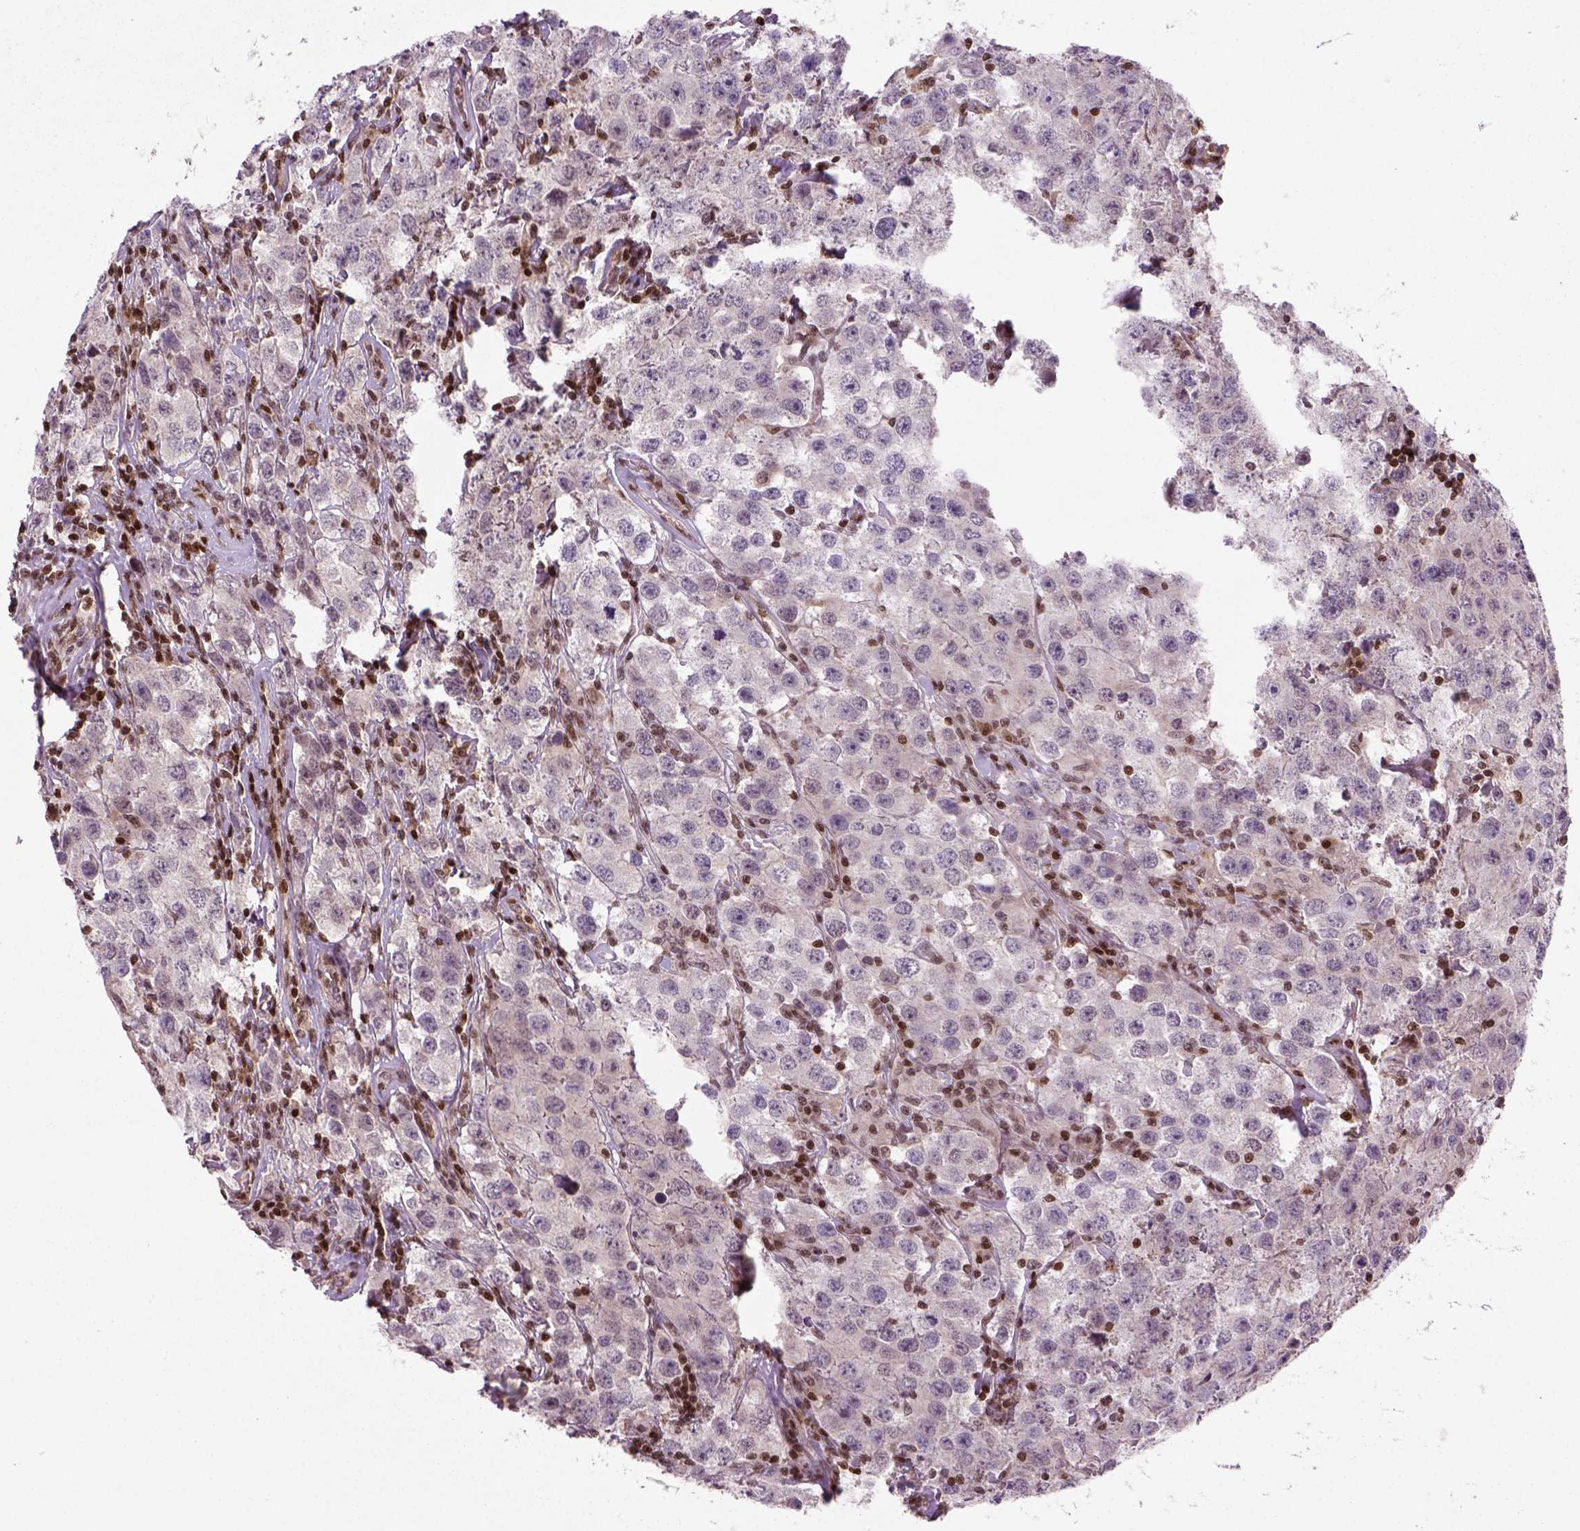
{"staining": {"intensity": "negative", "quantity": "none", "location": "none"}, "tissue": "testis cancer", "cell_type": "Tumor cells", "image_type": "cancer", "snomed": [{"axis": "morphology", "description": "Seminoma, NOS"}, {"axis": "topography", "description": "Testis"}], "caption": "Immunohistochemistry histopathology image of human testis cancer (seminoma) stained for a protein (brown), which displays no expression in tumor cells.", "gene": "MGMT", "patient": {"sex": "male", "age": 52}}